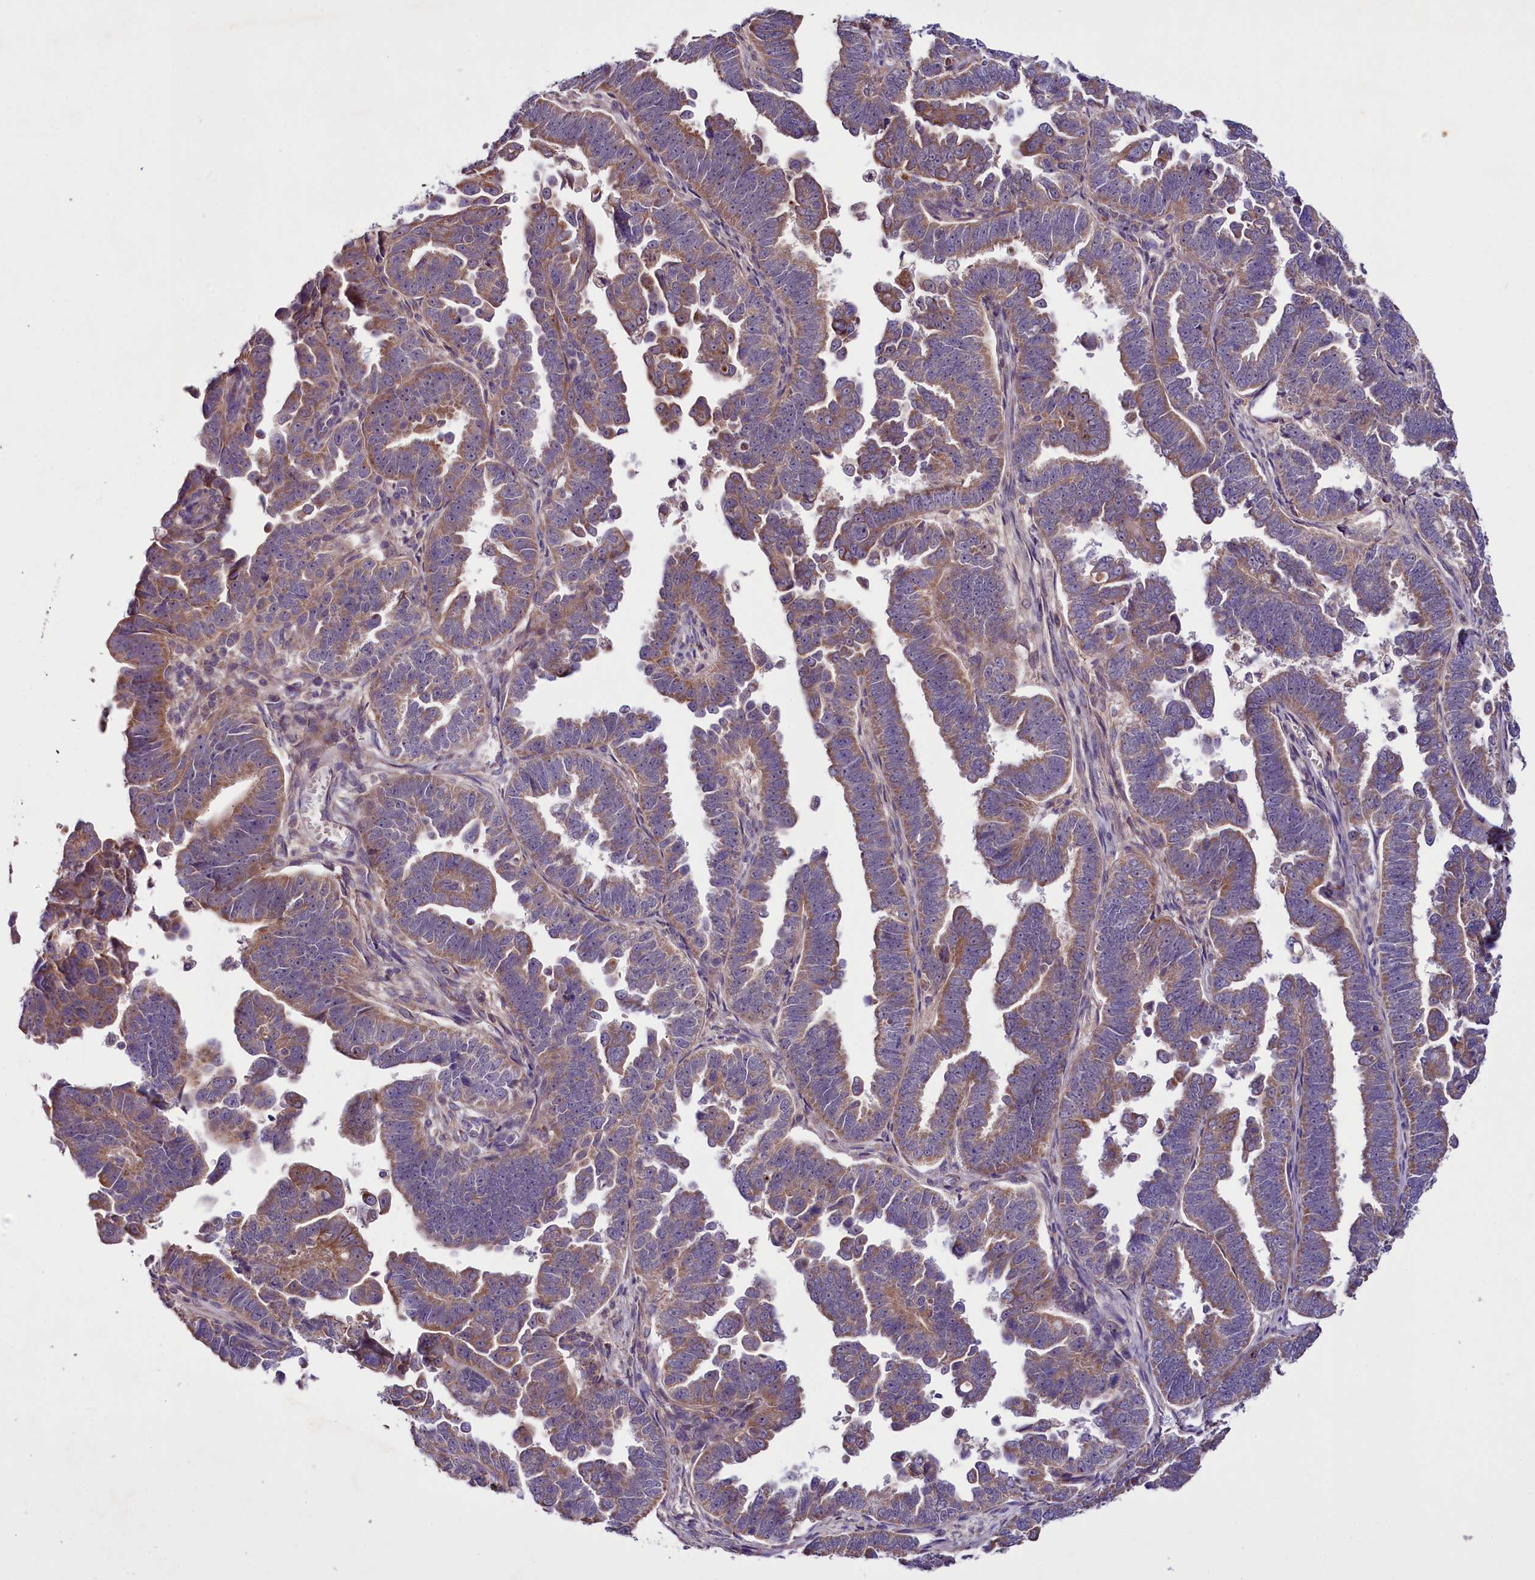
{"staining": {"intensity": "moderate", "quantity": "25%-75%", "location": "cytoplasmic/membranous"}, "tissue": "endometrial cancer", "cell_type": "Tumor cells", "image_type": "cancer", "snomed": [{"axis": "morphology", "description": "Adenocarcinoma, NOS"}, {"axis": "topography", "description": "Endometrium"}], "caption": "The histopathology image reveals immunohistochemical staining of adenocarcinoma (endometrial). There is moderate cytoplasmic/membranous expression is appreciated in about 25%-75% of tumor cells.", "gene": "ZNF45", "patient": {"sex": "female", "age": 75}}